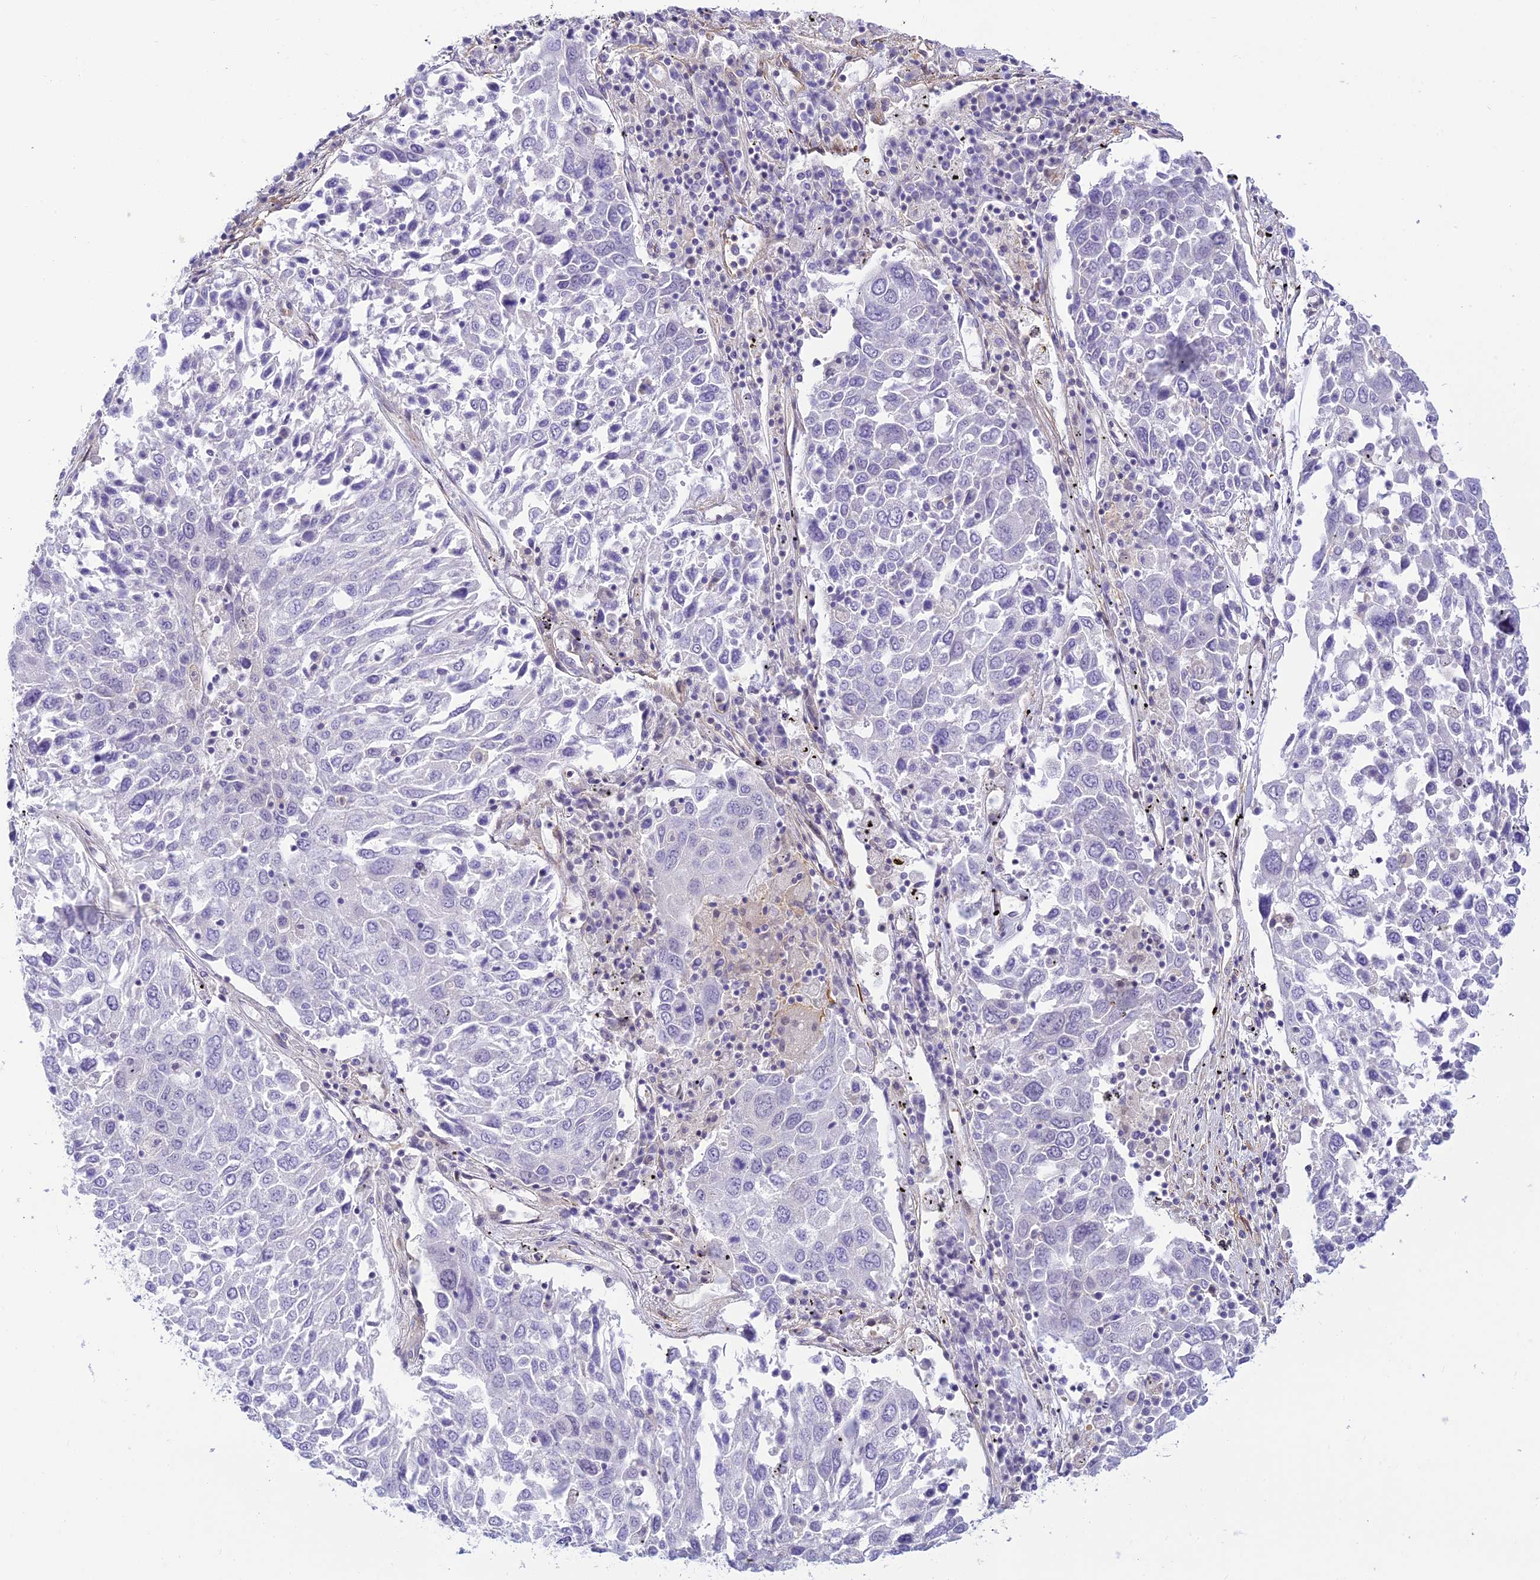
{"staining": {"intensity": "negative", "quantity": "none", "location": "none"}, "tissue": "lung cancer", "cell_type": "Tumor cells", "image_type": "cancer", "snomed": [{"axis": "morphology", "description": "Squamous cell carcinoma, NOS"}, {"axis": "topography", "description": "Lung"}], "caption": "Tumor cells are negative for protein expression in human lung squamous cell carcinoma.", "gene": "FBXW4", "patient": {"sex": "male", "age": 65}}